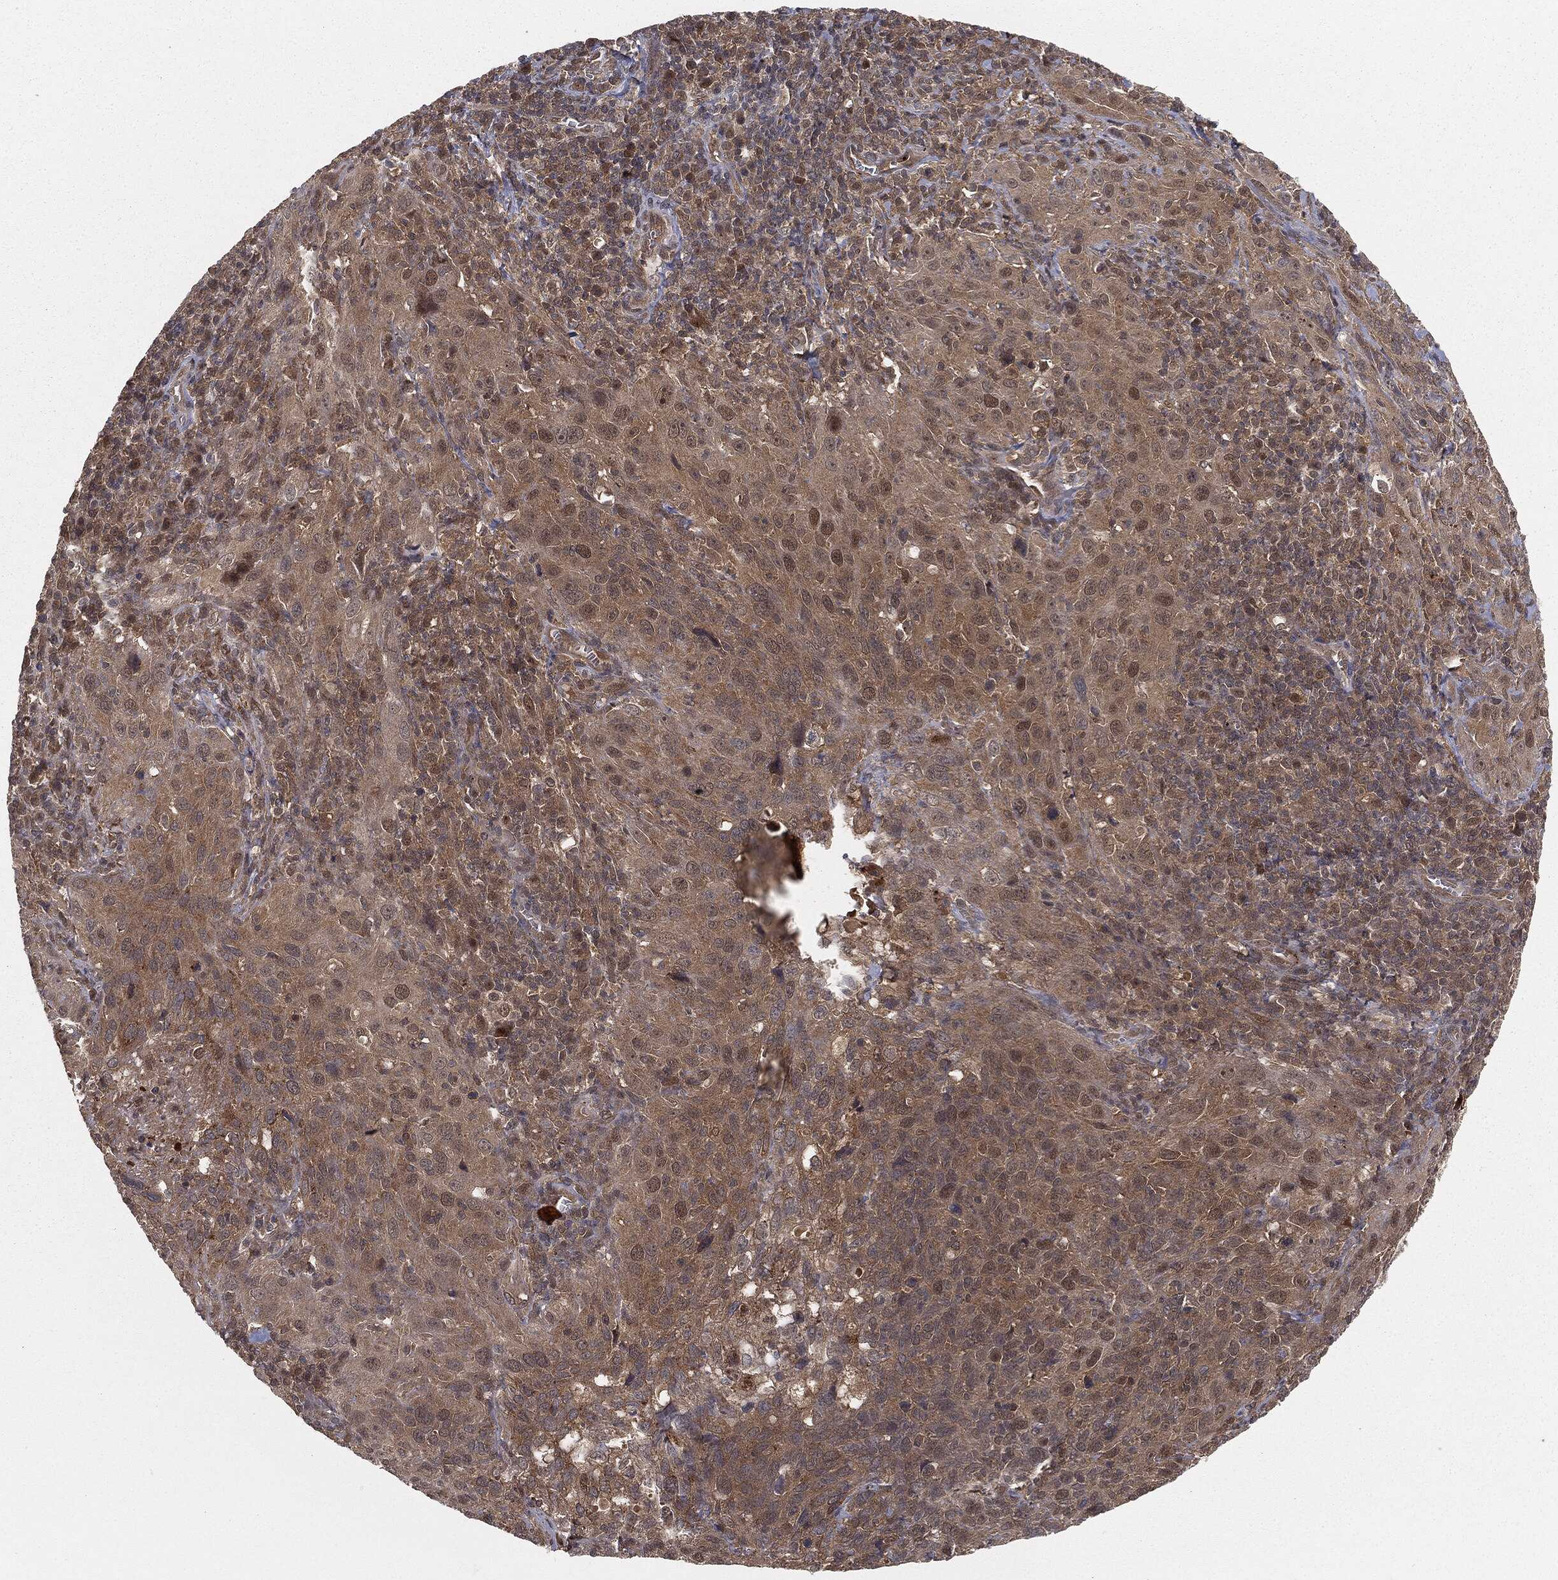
{"staining": {"intensity": "weak", "quantity": "25%-75%", "location": "cytoplasmic/membranous,nuclear"}, "tissue": "cervical cancer", "cell_type": "Tumor cells", "image_type": "cancer", "snomed": [{"axis": "morphology", "description": "Squamous cell carcinoma, NOS"}, {"axis": "topography", "description": "Cervix"}], "caption": "This is a photomicrograph of immunohistochemistry (IHC) staining of cervical cancer (squamous cell carcinoma), which shows weak positivity in the cytoplasmic/membranous and nuclear of tumor cells.", "gene": "FBXO7", "patient": {"sex": "female", "age": 51}}